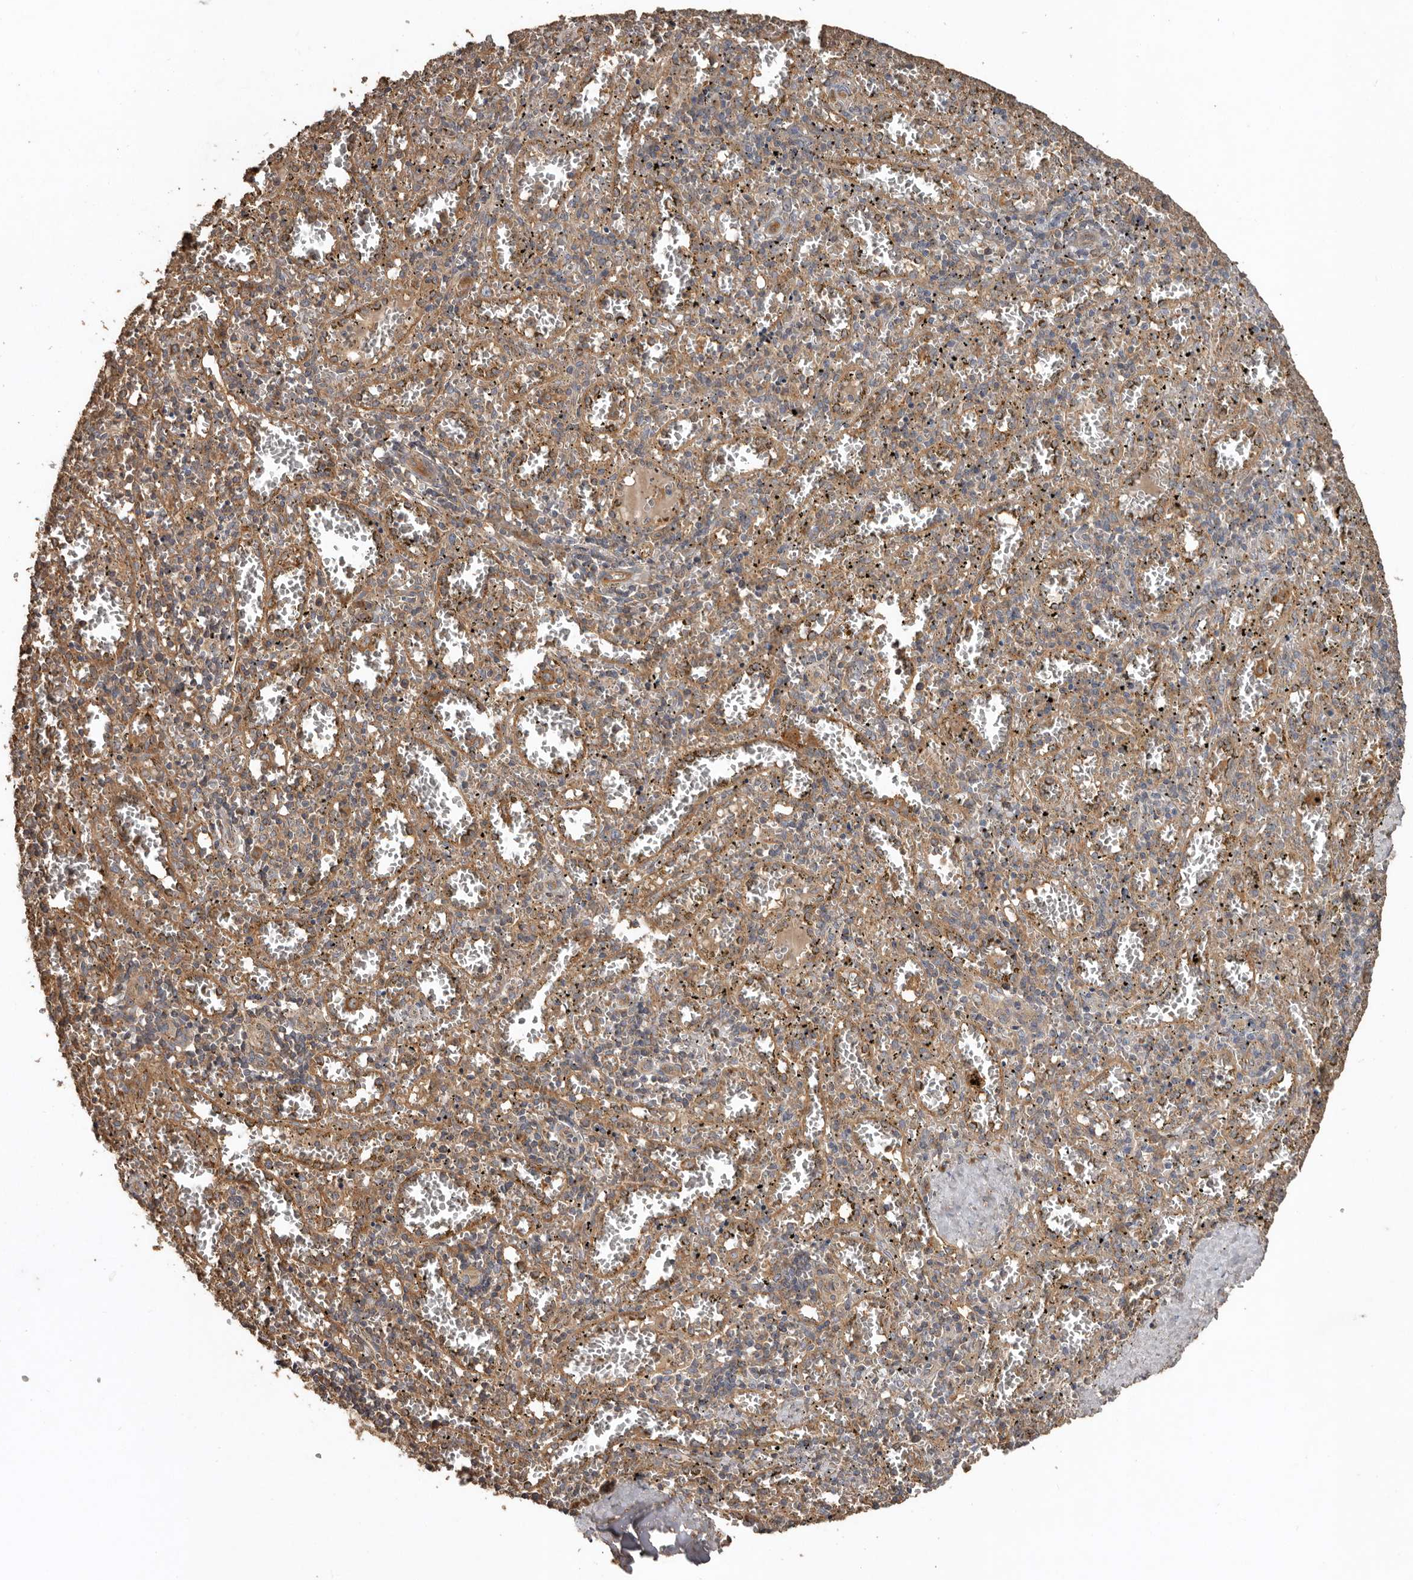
{"staining": {"intensity": "weak", "quantity": "25%-75%", "location": "cytoplasmic/membranous"}, "tissue": "spleen", "cell_type": "Cells in red pulp", "image_type": "normal", "snomed": [{"axis": "morphology", "description": "Normal tissue, NOS"}, {"axis": "topography", "description": "Spleen"}], "caption": "Weak cytoplasmic/membranous positivity for a protein is identified in about 25%-75% of cells in red pulp of unremarkable spleen using IHC.", "gene": "FLCN", "patient": {"sex": "male", "age": 11}}